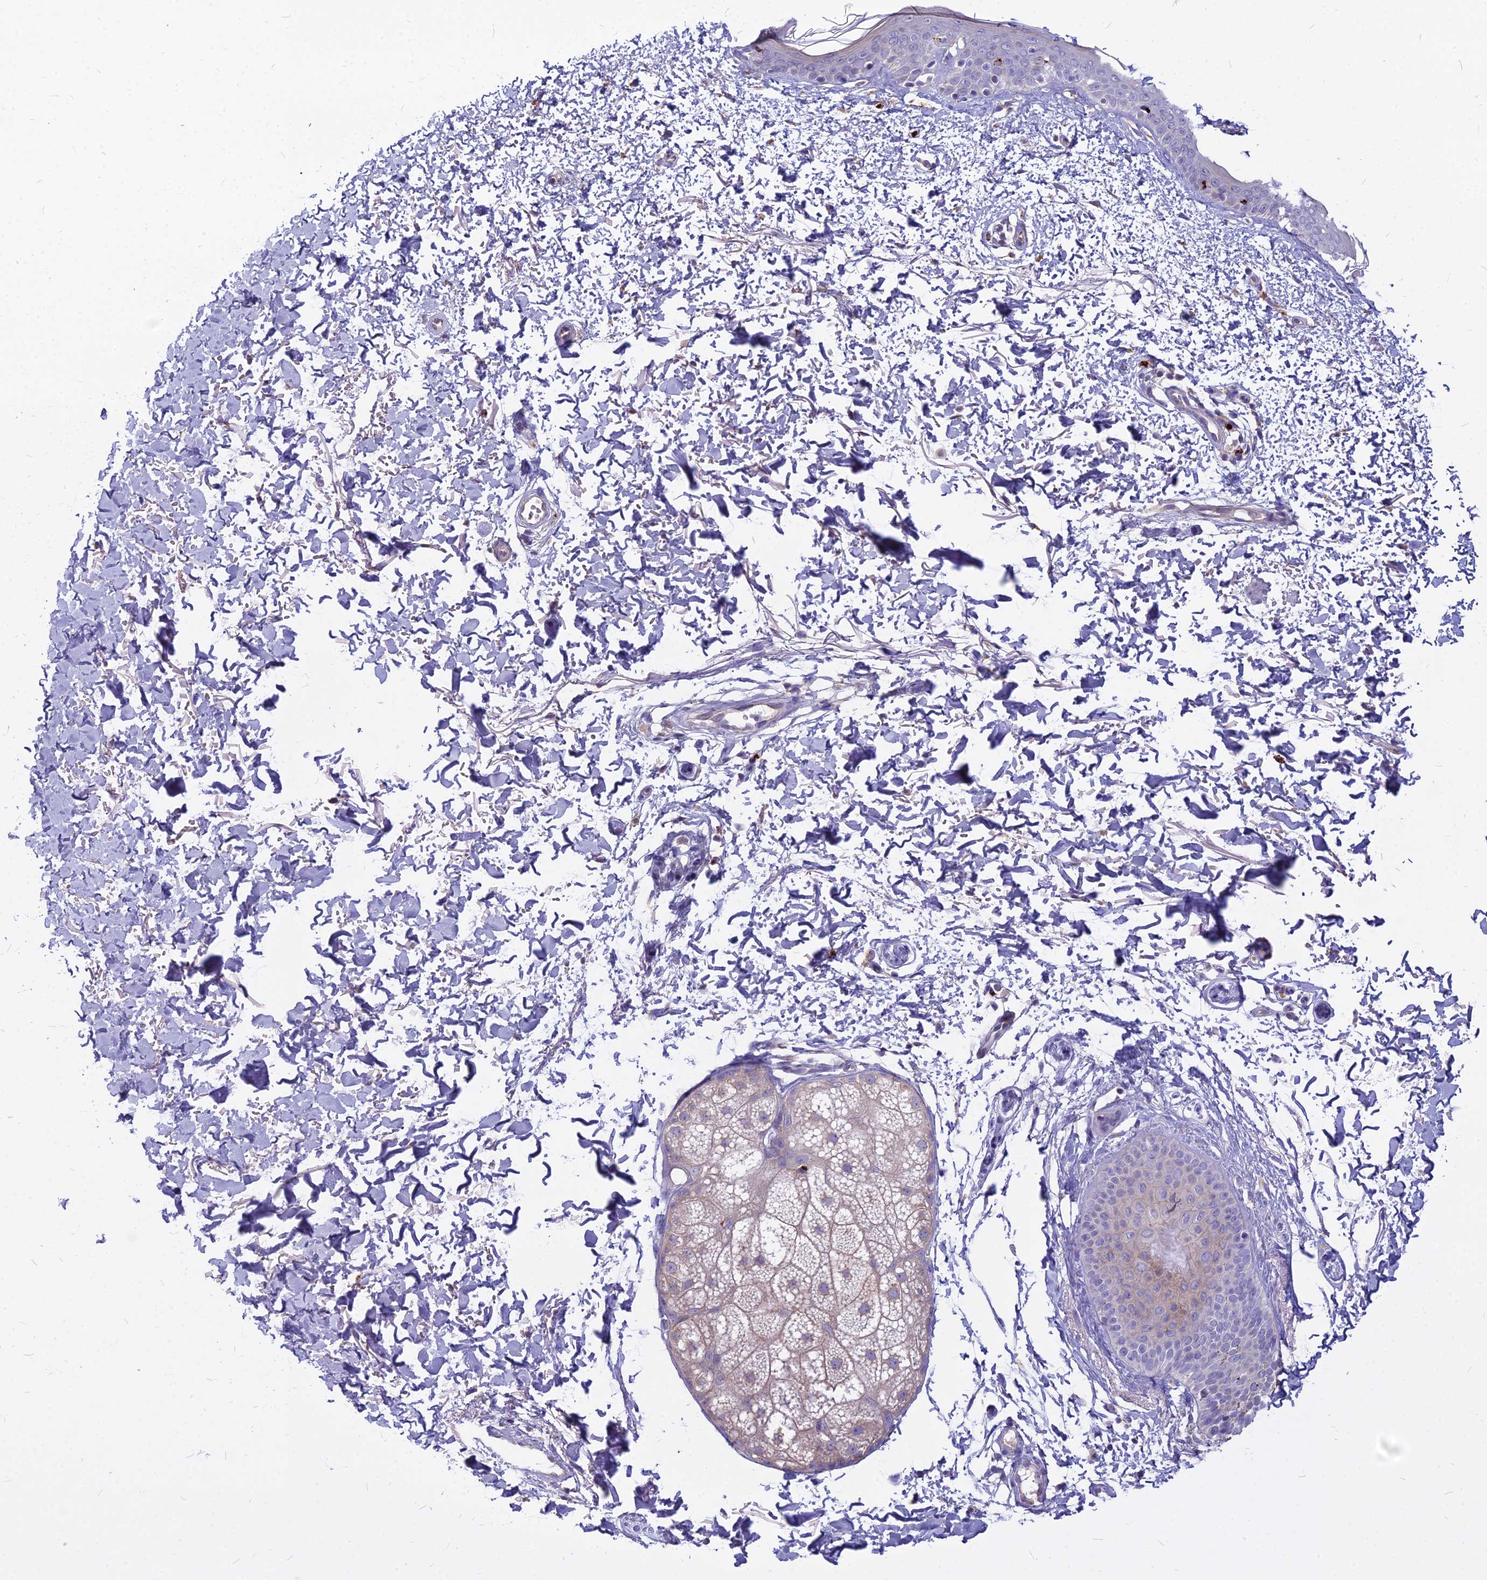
{"staining": {"intensity": "negative", "quantity": "none", "location": "none"}, "tissue": "skin", "cell_type": "Fibroblasts", "image_type": "normal", "snomed": [{"axis": "morphology", "description": "Normal tissue, NOS"}, {"axis": "topography", "description": "Skin"}], "caption": "The photomicrograph demonstrates no staining of fibroblasts in benign skin. Brightfield microscopy of IHC stained with DAB (3,3'-diaminobenzidine) (brown) and hematoxylin (blue), captured at high magnification.", "gene": "PCED1B", "patient": {"sex": "male", "age": 66}}